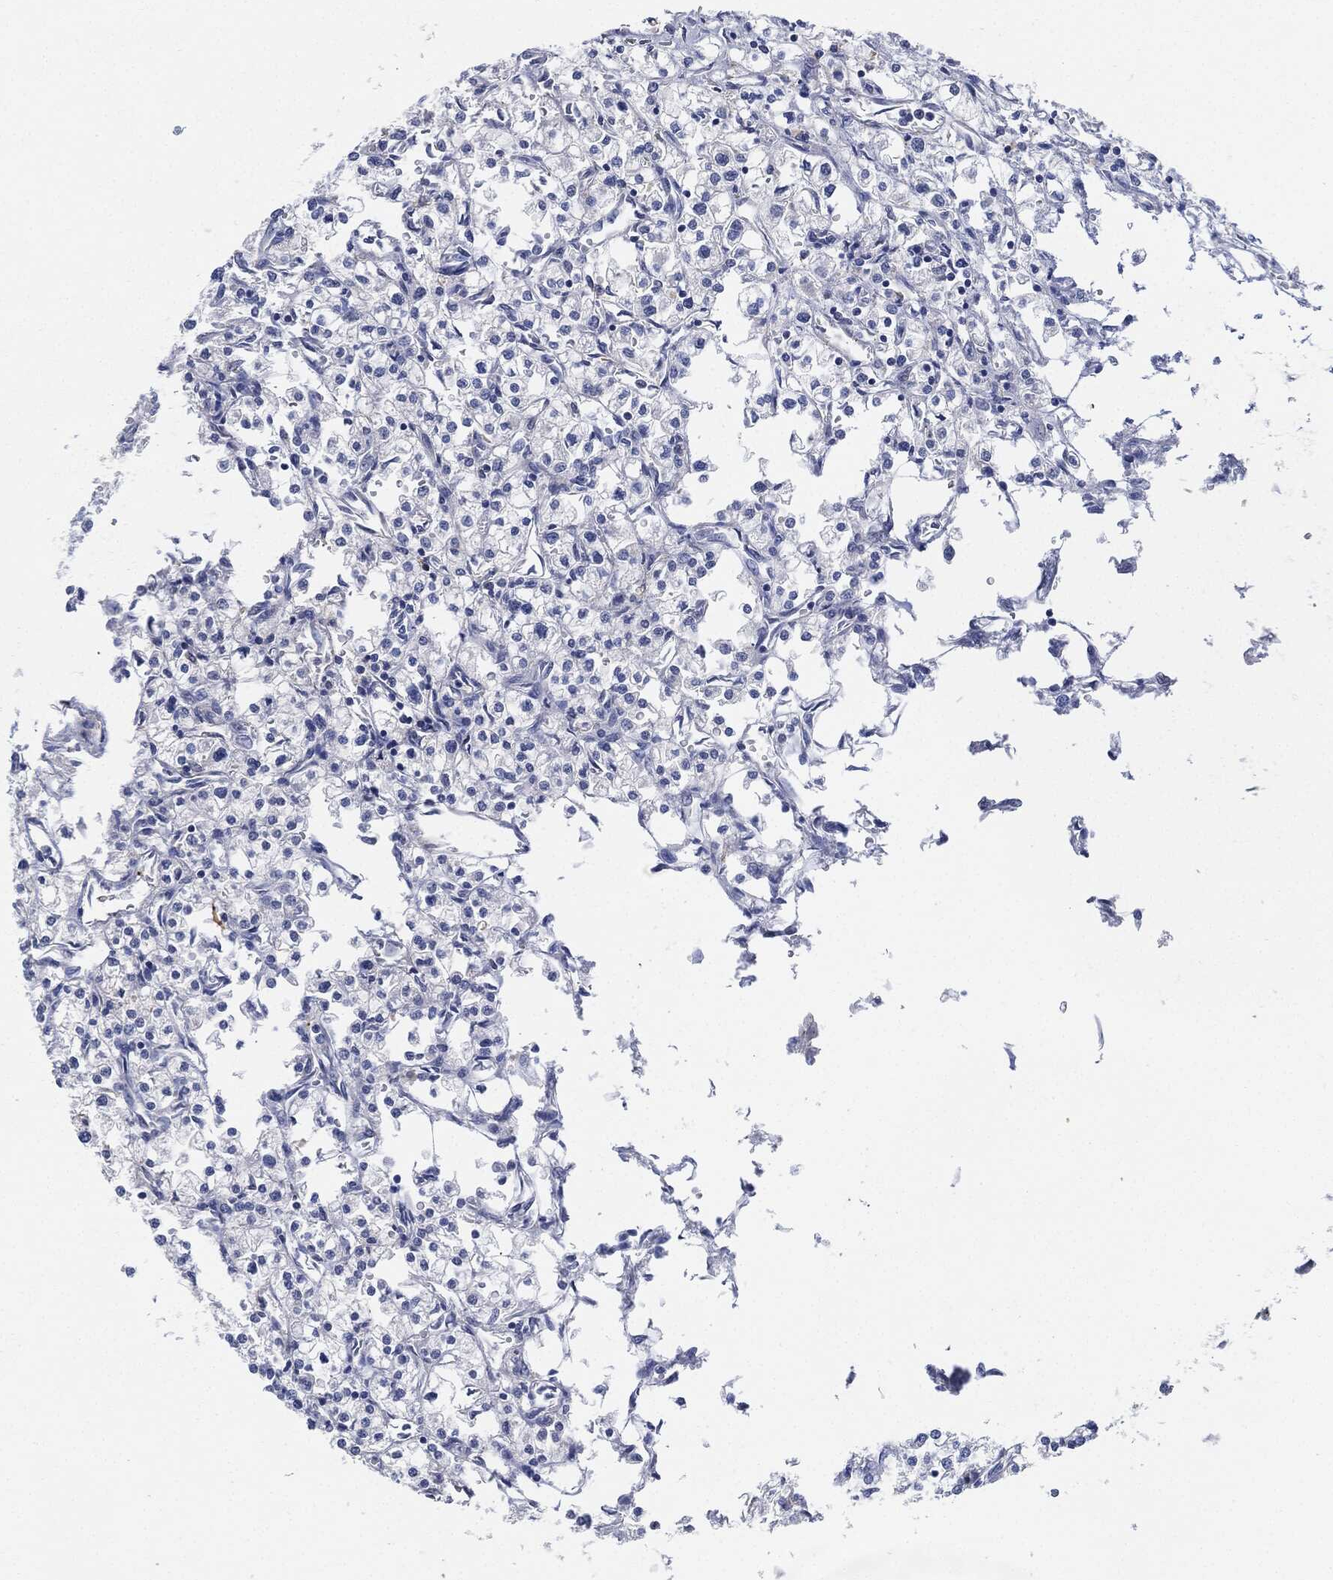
{"staining": {"intensity": "negative", "quantity": "none", "location": "none"}, "tissue": "renal cancer", "cell_type": "Tumor cells", "image_type": "cancer", "snomed": [{"axis": "morphology", "description": "Adenocarcinoma, NOS"}, {"axis": "topography", "description": "Kidney"}], "caption": "Tumor cells show no significant positivity in renal adenocarcinoma.", "gene": "TAGLN", "patient": {"sex": "male", "age": 80}}